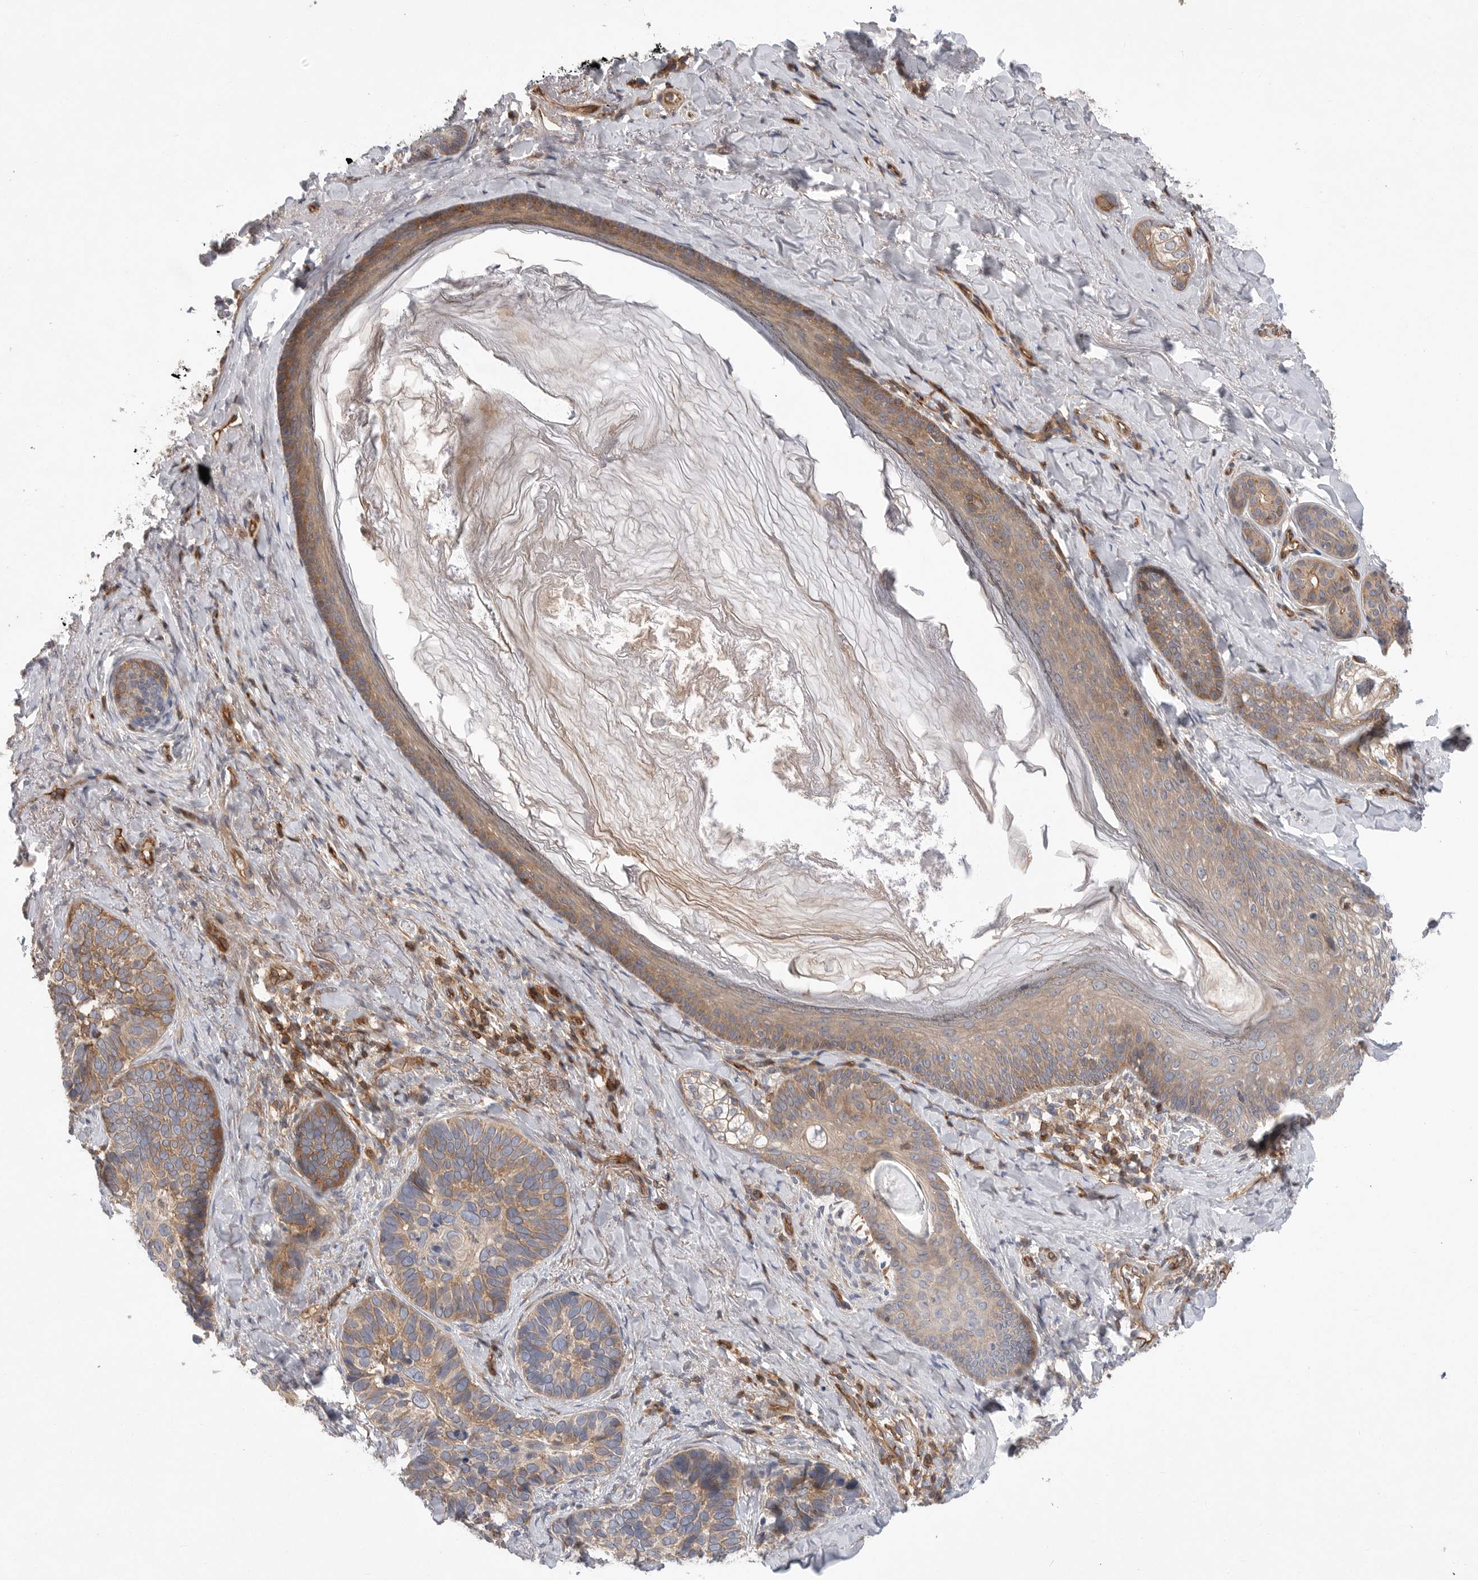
{"staining": {"intensity": "moderate", "quantity": "25%-75%", "location": "cytoplasmic/membranous"}, "tissue": "skin cancer", "cell_type": "Tumor cells", "image_type": "cancer", "snomed": [{"axis": "morphology", "description": "Basal cell carcinoma"}, {"axis": "topography", "description": "Skin"}], "caption": "Protein expression analysis of basal cell carcinoma (skin) shows moderate cytoplasmic/membranous positivity in approximately 25%-75% of tumor cells.", "gene": "PRKCH", "patient": {"sex": "male", "age": 62}}